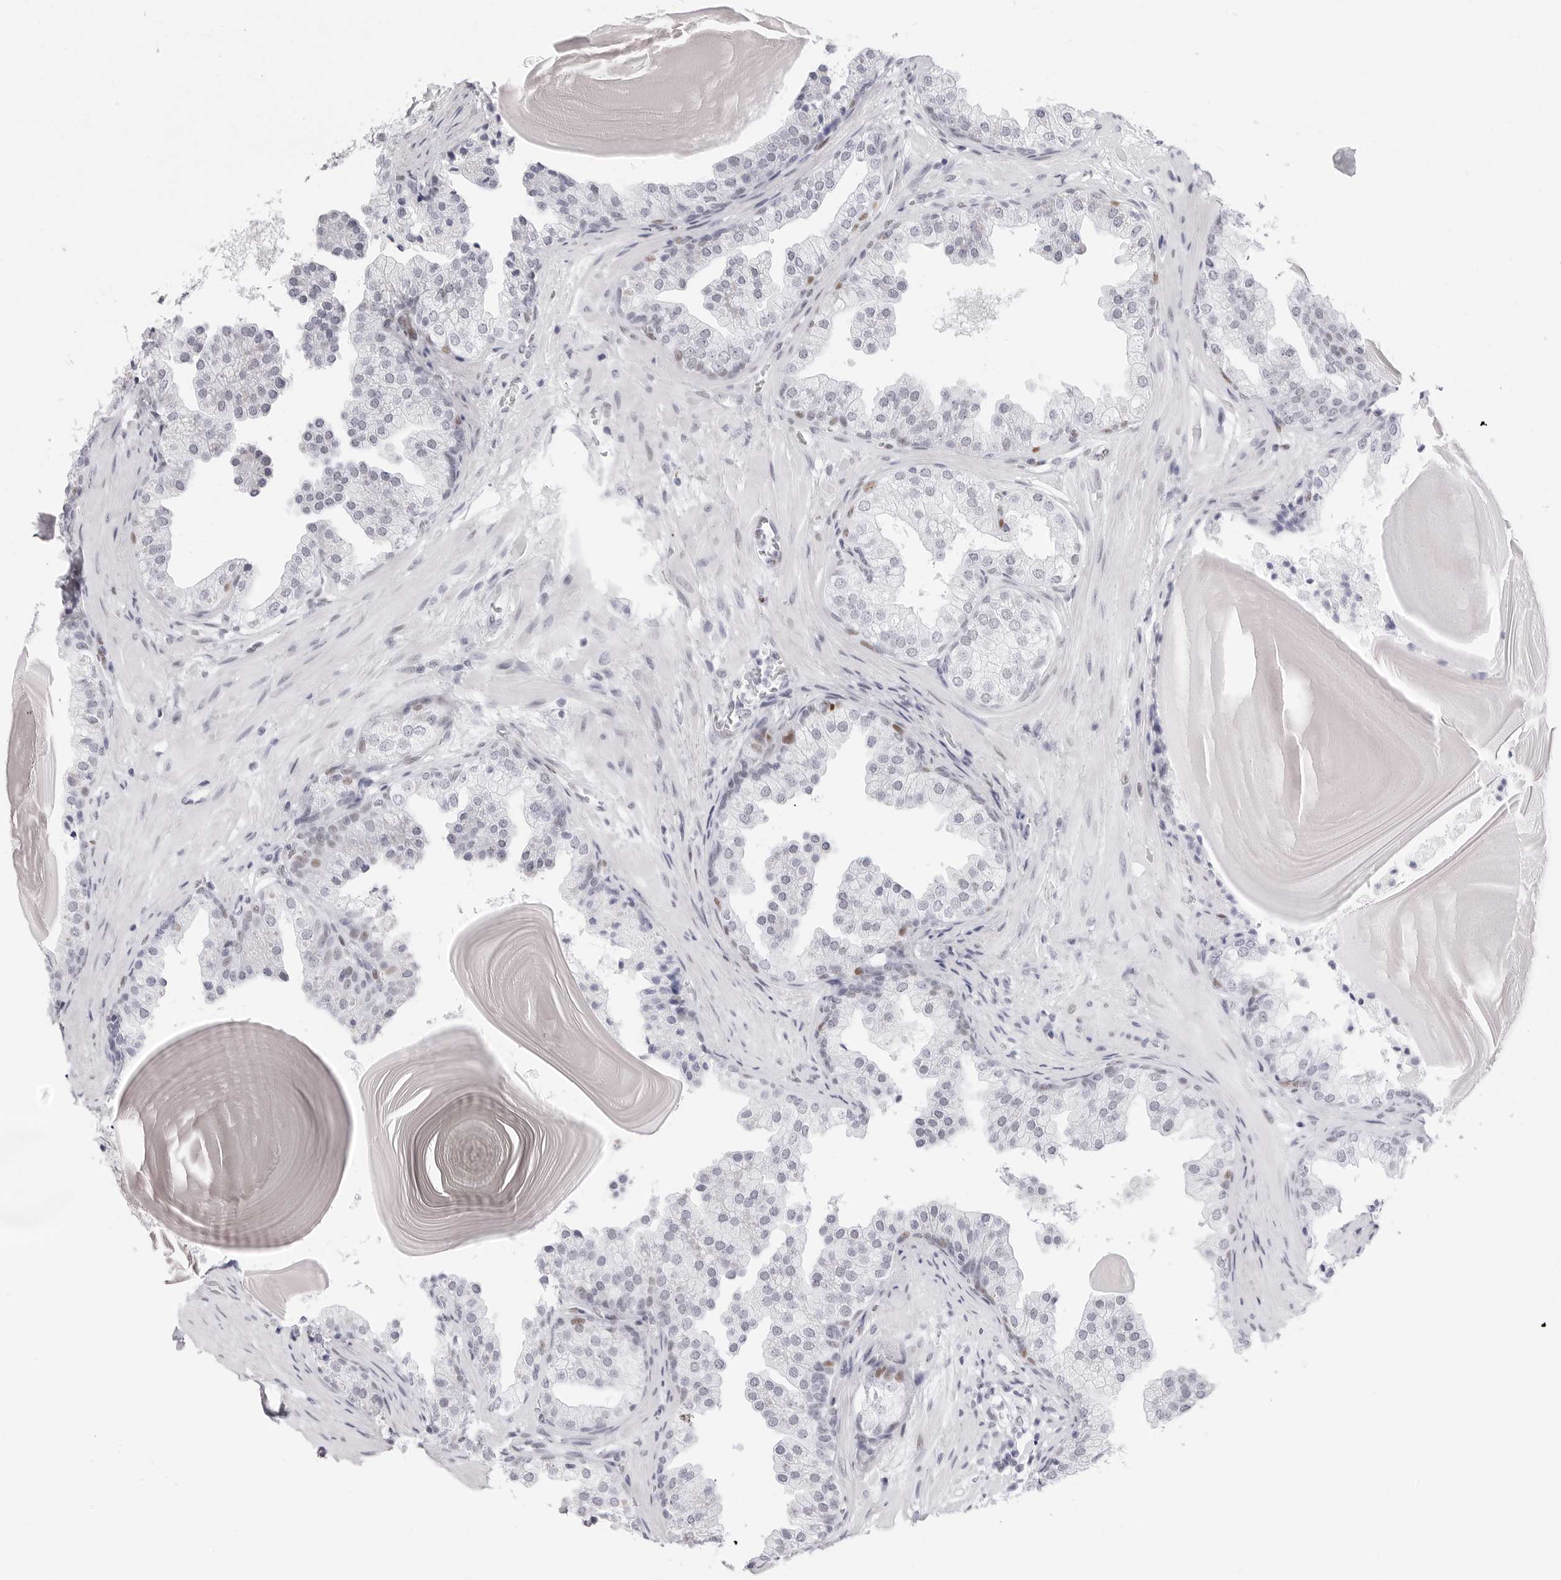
{"staining": {"intensity": "weak", "quantity": "<25%", "location": "nuclear"}, "tissue": "prostate", "cell_type": "Glandular cells", "image_type": "normal", "snomed": [{"axis": "morphology", "description": "Normal tissue, NOS"}, {"axis": "topography", "description": "Prostate"}], "caption": "An immunohistochemistry (IHC) image of normal prostate is shown. There is no staining in glandular cells of prostate. (DAB IHC, high magnification).", "gene": "NASP", "patient": {"sex": "male", "age": 48}}